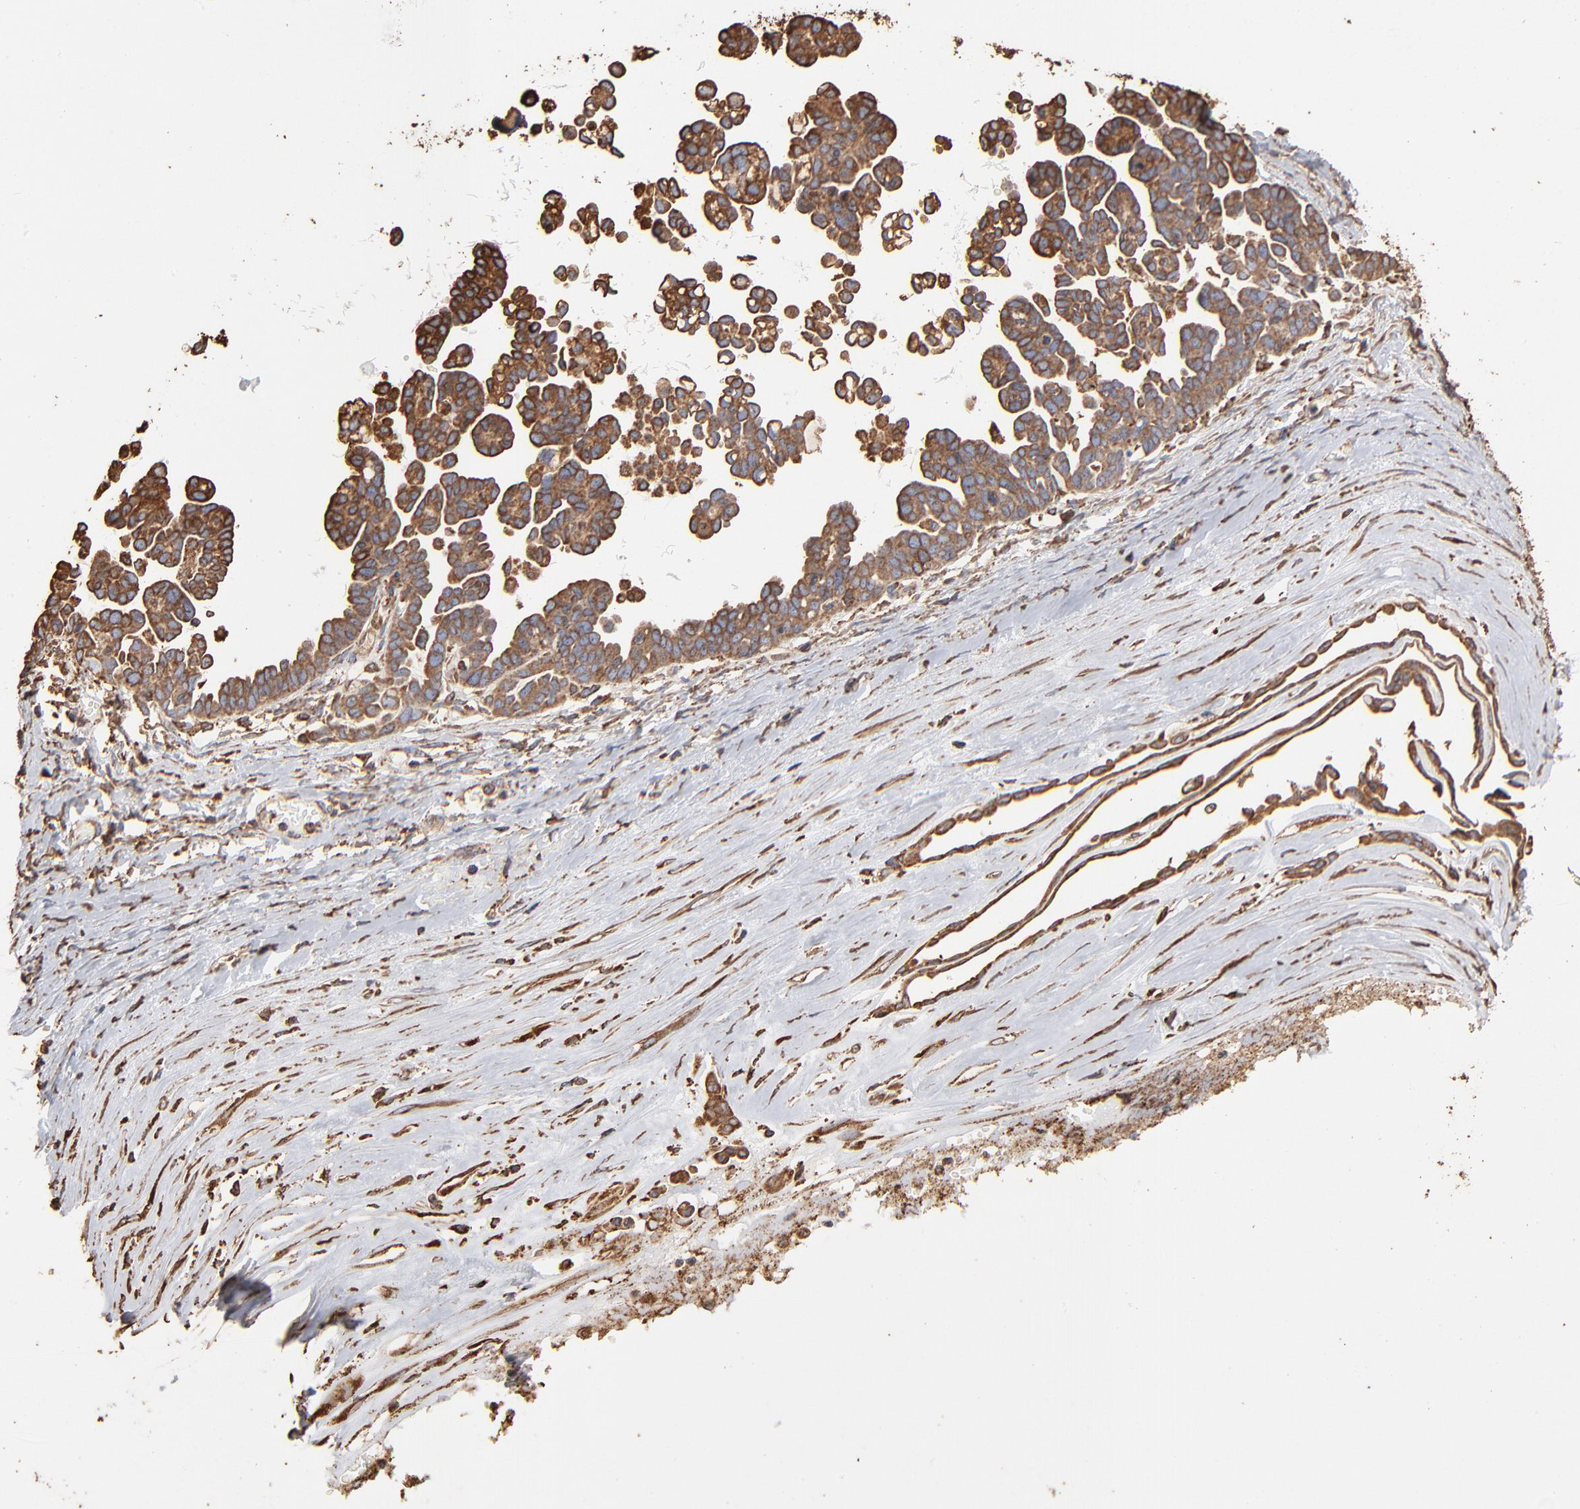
{"staining": {"intensity": "moderate", "quantity": ">75%", "location": "cytoplasmic/membranous"}, "tissue": "ovarian cancer", "cell_type": "Tumor cells", "image_type": "cancer", "snomed": [{"axis": "morphology", "description": "Cystadenocarcinoma, serous, NOS"}, {"axis": "topography", "description": "Ovary"}], "caption": "Ovarian cancer stained with a protein marker displays moderate staining in tumor cells.", "gene": "PDIA3", "patient": {"sex": "female", "age": 54}}